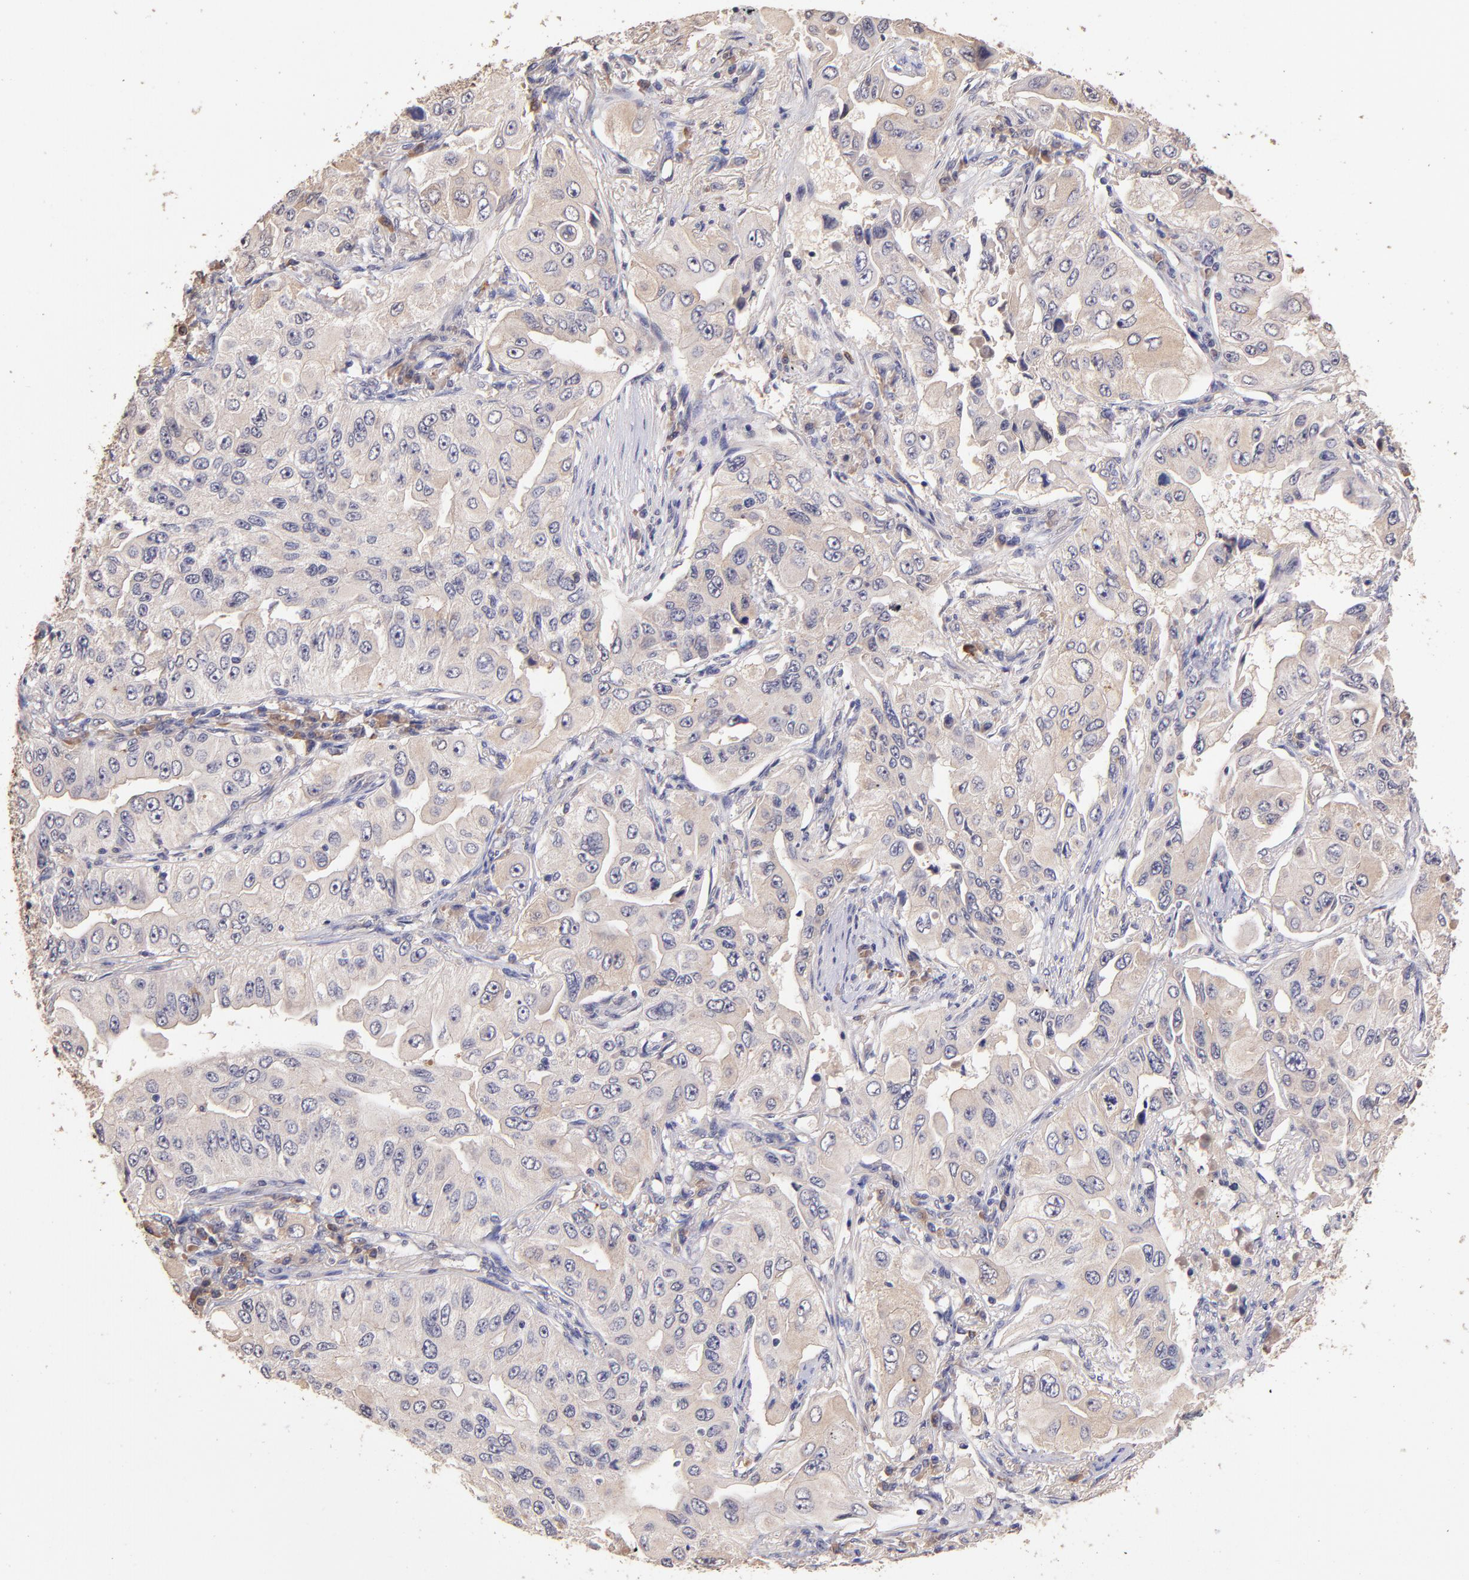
{"staining": {"intensity": "weak", "quantity": ">75%", "location": "cytoplasmic/membranous"}, "tissue": "lung cancer", "cell_type": "Tumor cells", "image_type": "cancer", "snomed": [{"axis": "morphology", "description": "Adenocarcinoma, NOS"}, {"axis": "topography", "description": "Lung"}], "caption": "A low amount of weak cytoplasmic/membranous positivity is identified in approximately >75% of tumor cells in lung cancer (adenocarcinoma) tissue.", "gene": "RNASEL", "patient": {"sex": "male", "age": 84}}